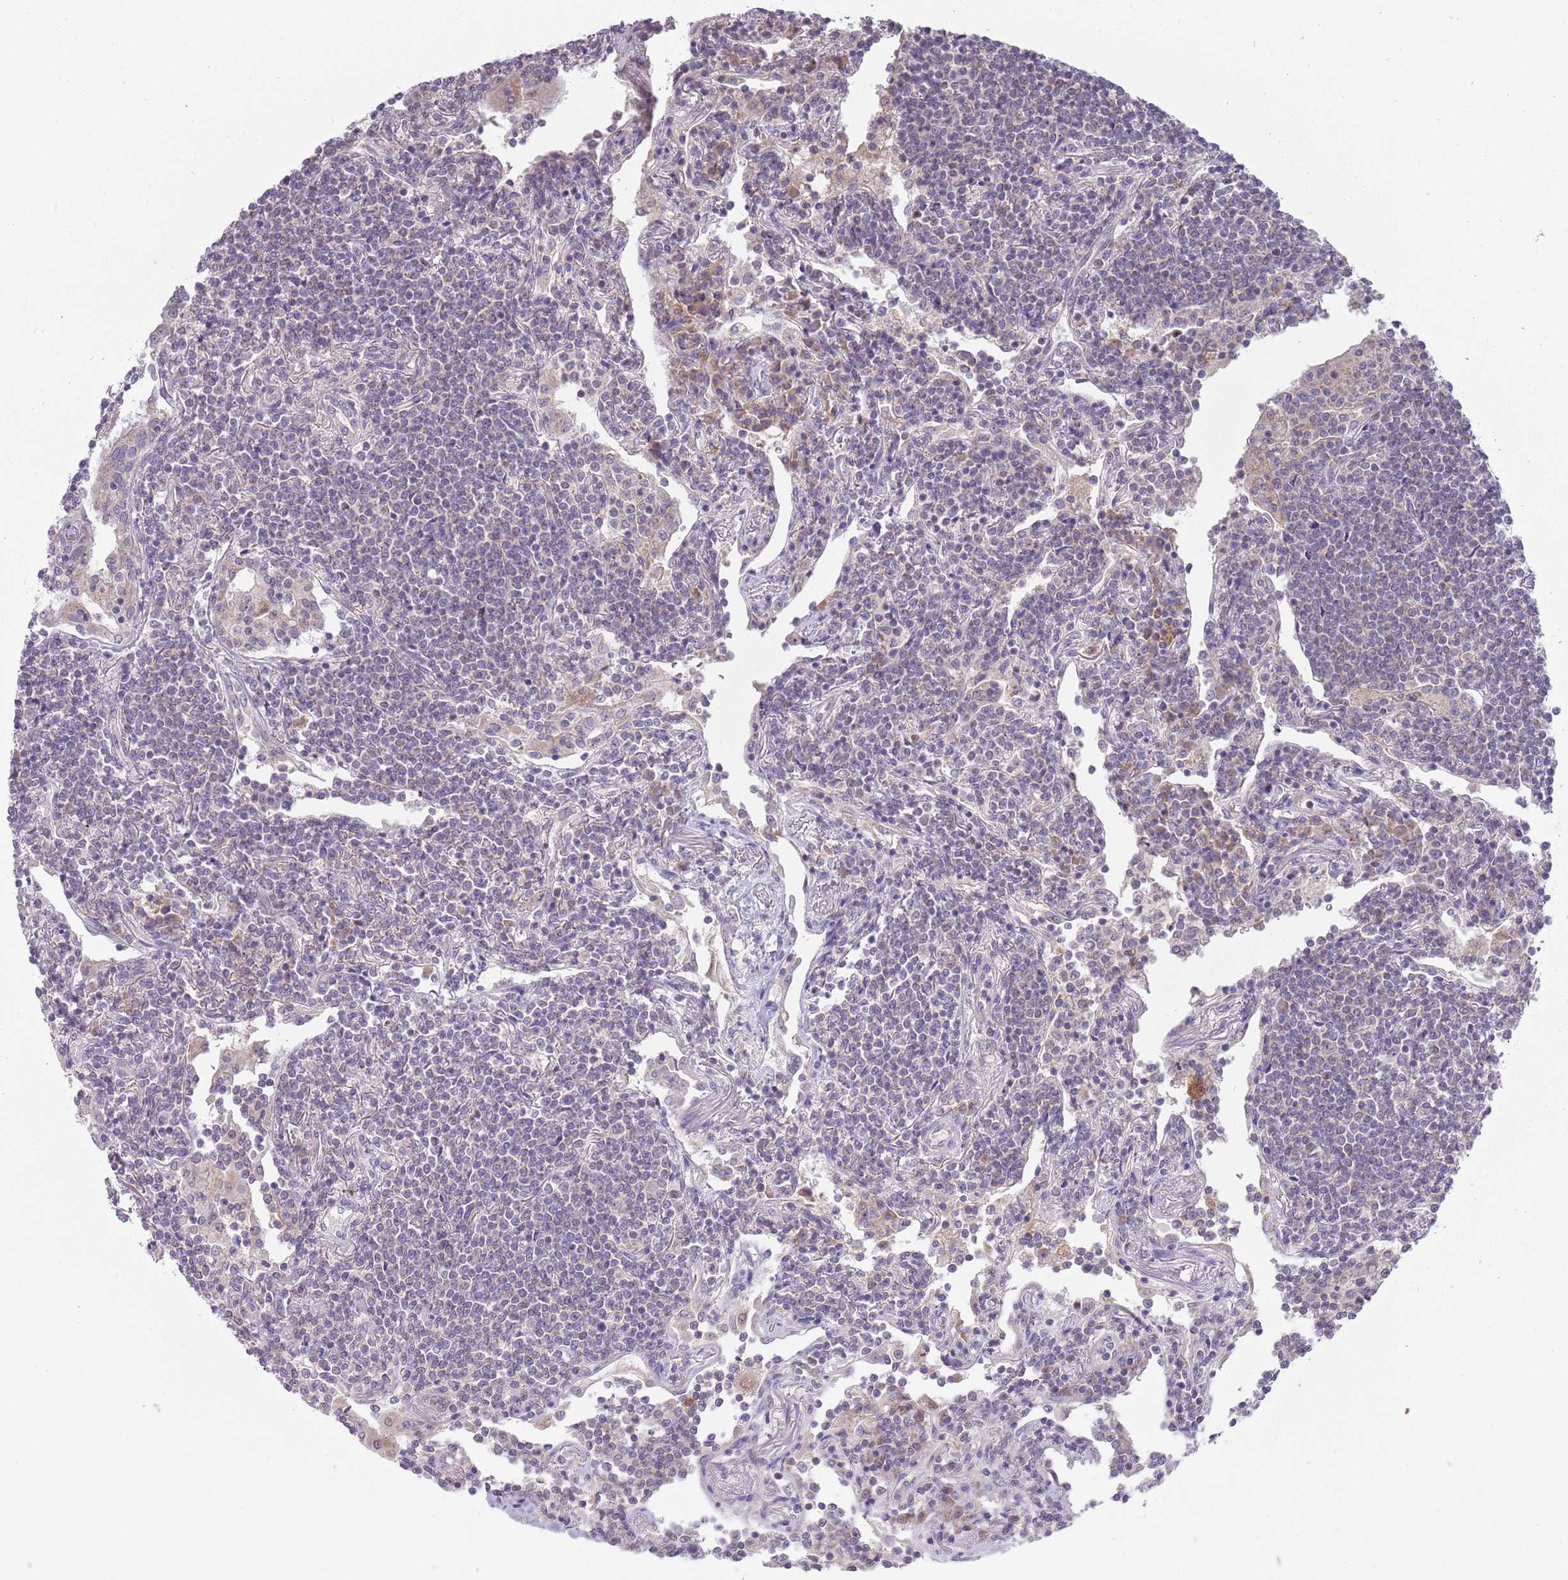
{"staining": {"intensity": "negative", "quantity": "none", "location": "none"}, "tissue": "lymphoma", "cell_type": "Tumor cells", "image_type": "cancer", "snomed": [{"axis": "morphology", "description": "Malignant lymphoma, non-Hodgkin's type, Low grade"}, {"axis": "topography", "description": "Lung"}], "caption": "Immunohistochemistry of human malignant lymphoma, non-Hodgkin's type (low-grade) shows no positivity in tumor cells.", "gene": "SKOR2", "patient": {"sex": "female", "age": 71}}